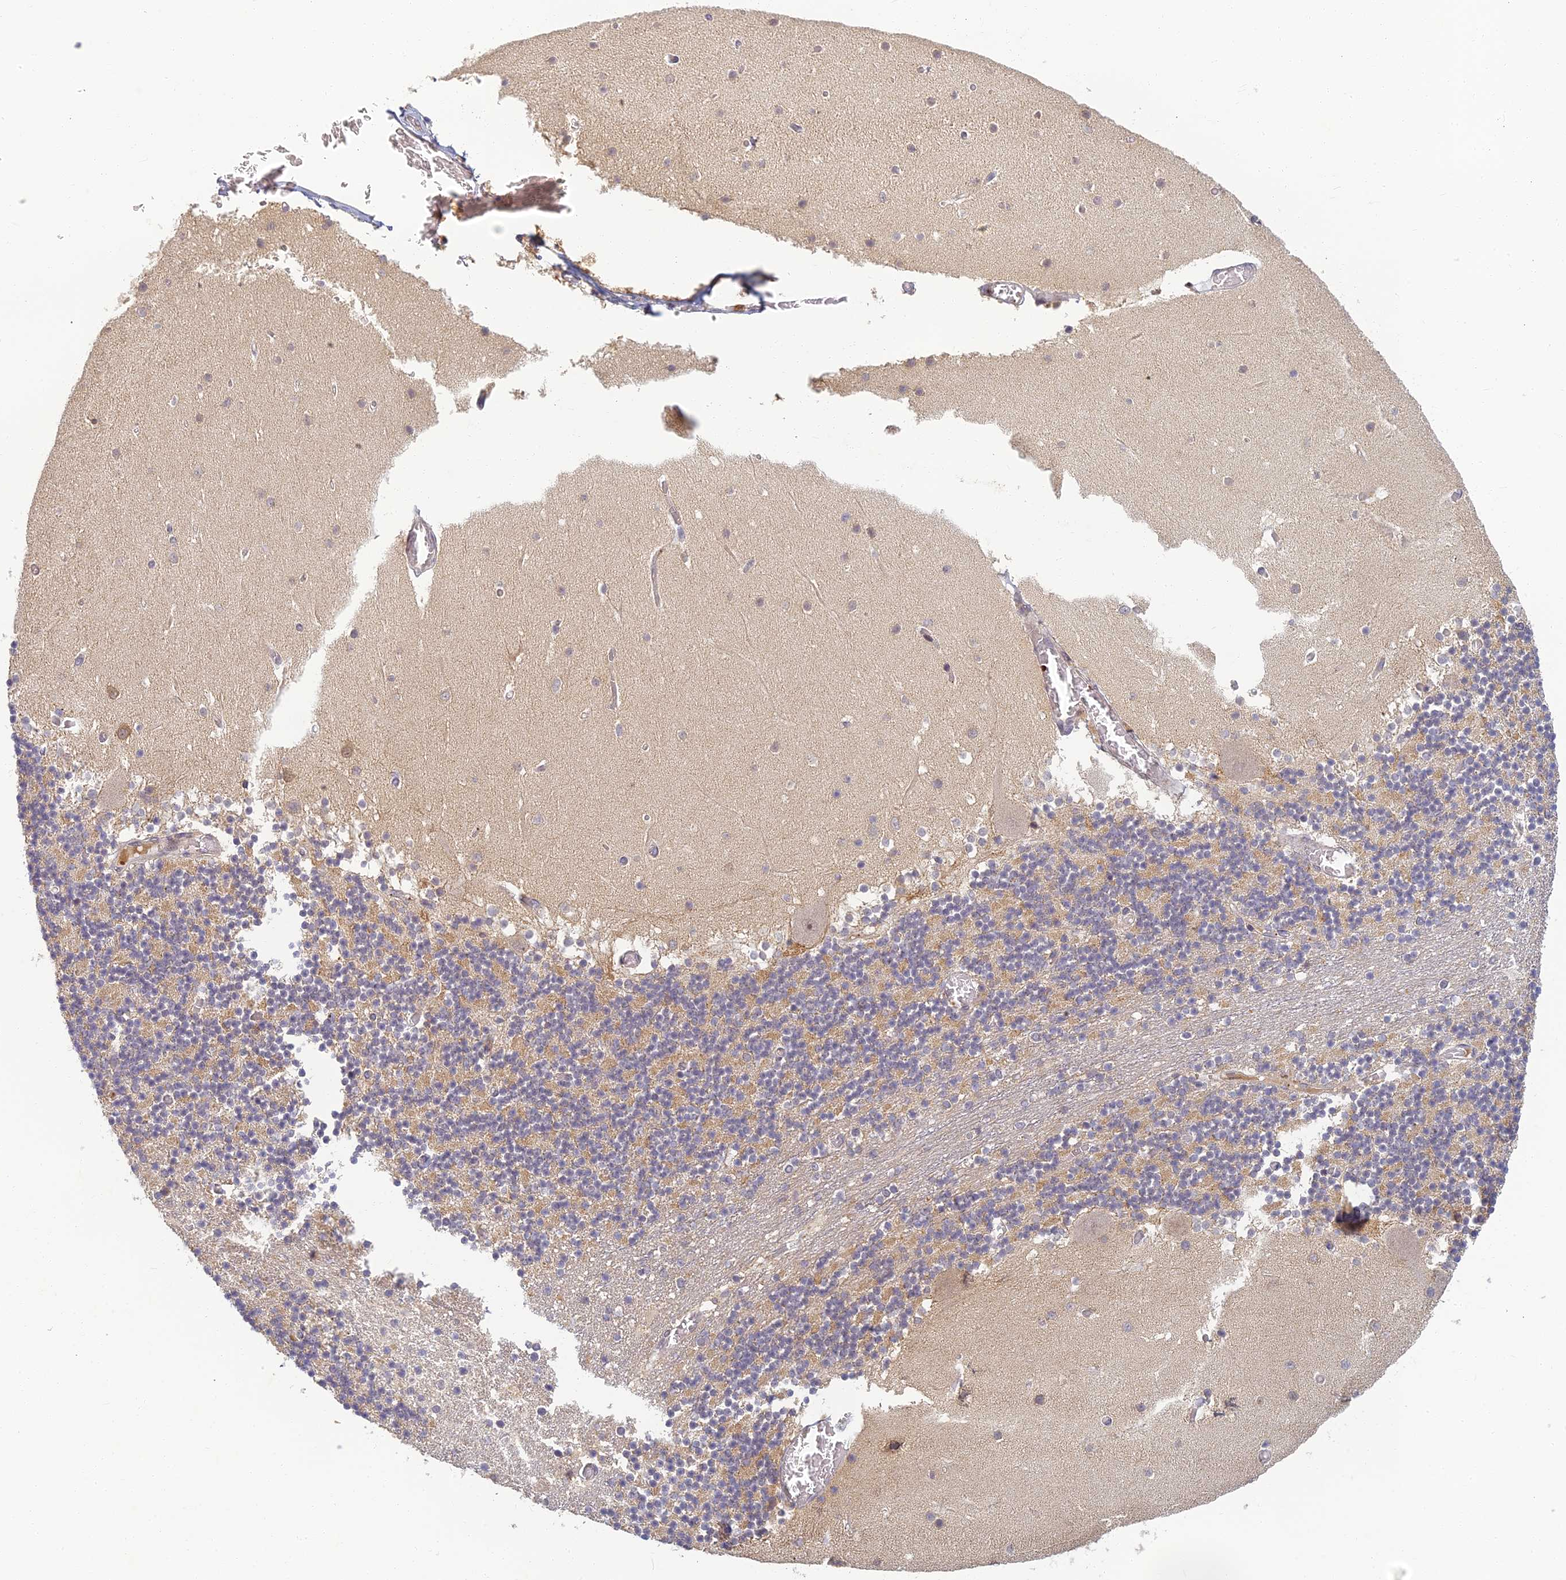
{"staining": {"intensity": "moderate", "quantity": "25%-75%", "location": "cytoplasmic/membranous"}, "tissue": "cerebellum", "cell_type": "Cells in granular layer", "image_type": "normal", "snomed": [{"axis": "morphology", "description": "Normal tissue, NOS"}, {"axis": "topography", "description": "Cerebellum"}], "caption": "This is a histology image of immunohistochemistry (IHC) staining of normal cerebellum, which shows moderate expression in the cytoplasmic/membranous of cells in granular layer.", "gene": "RGL3", "patient": {"sex": "female", "age": 28}}